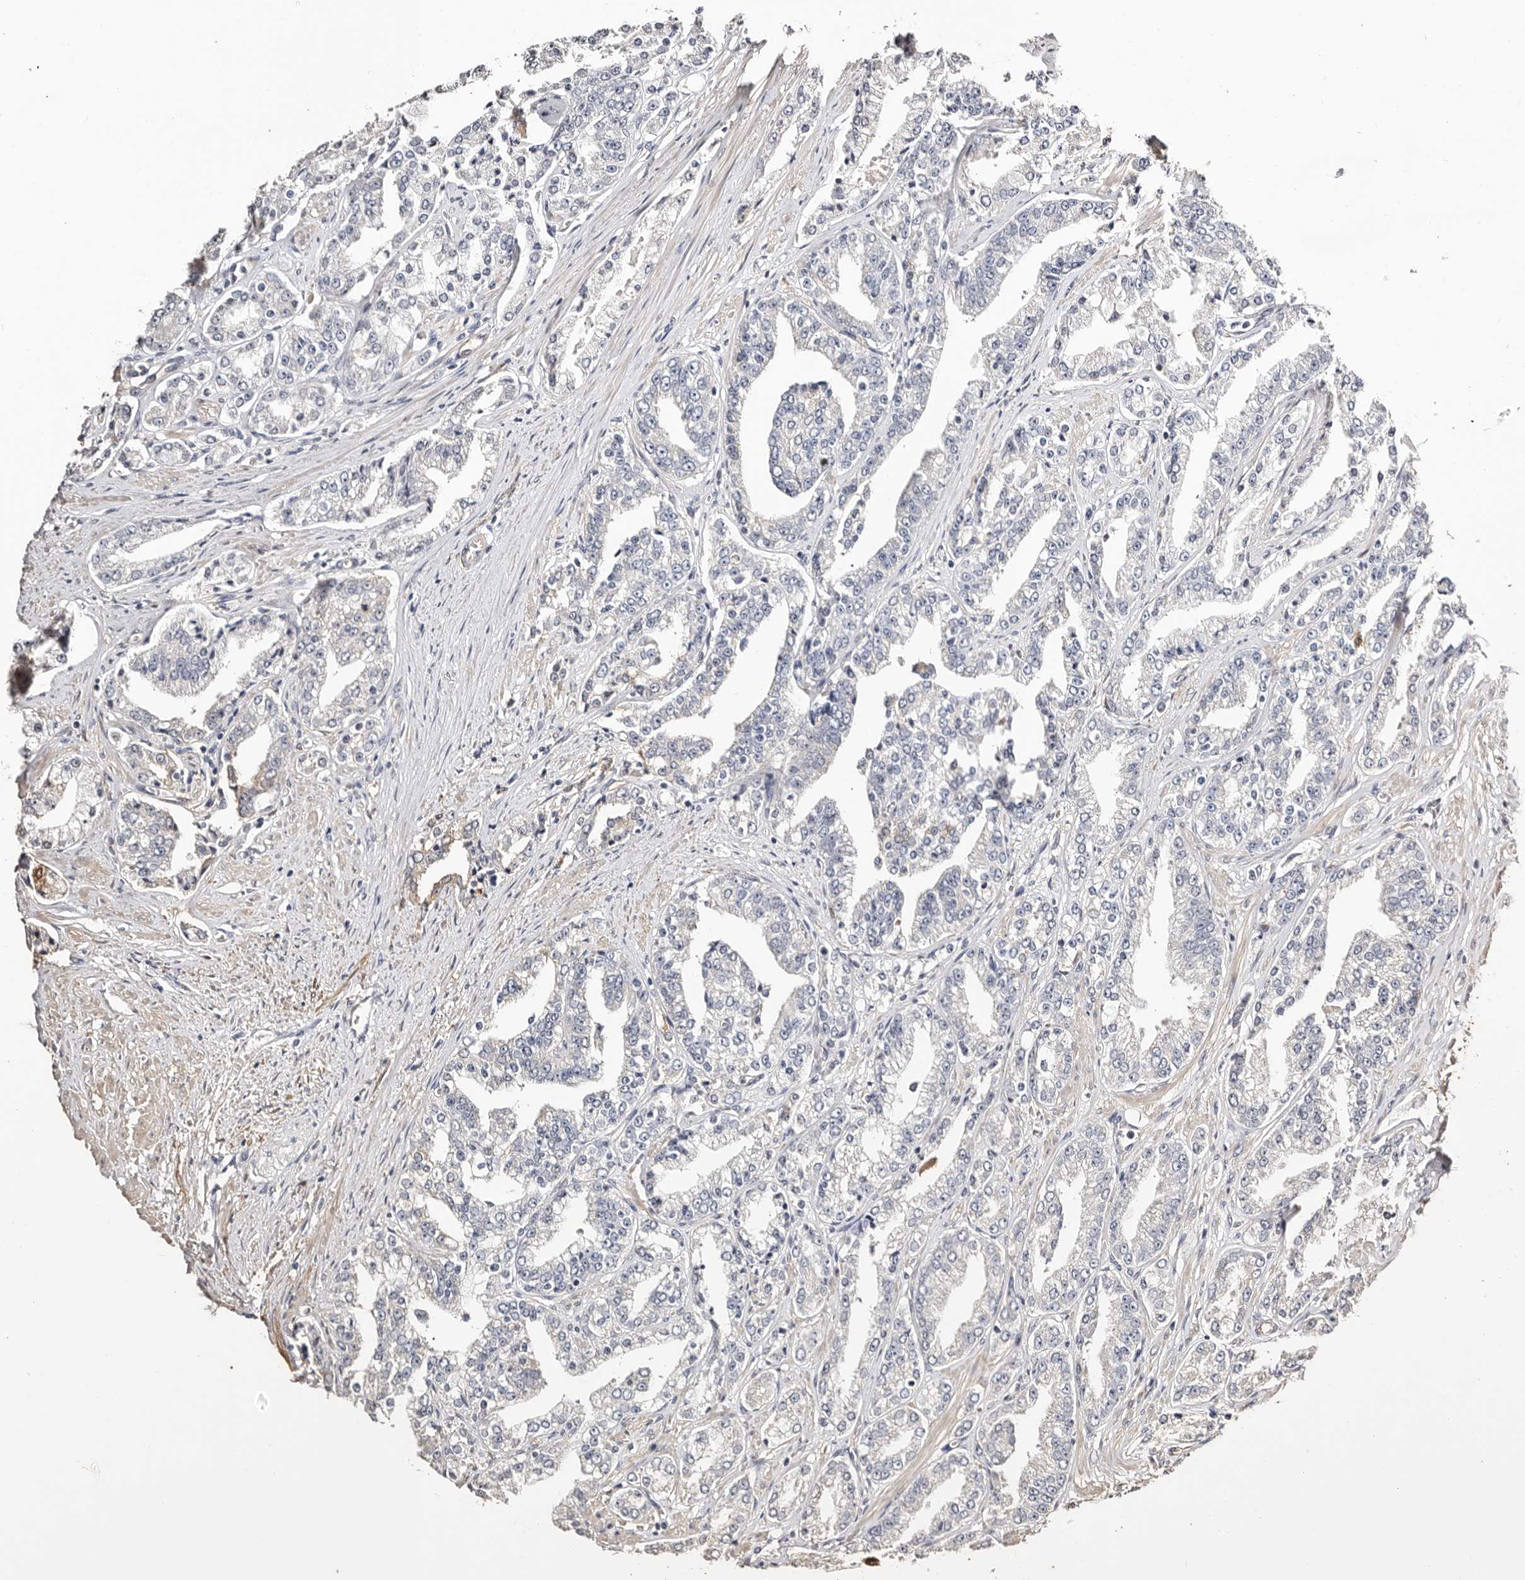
{"staining": {"intensity": "negative", "quantity": "none", "location": "none"}, "tissue": "prostate cancer", "cell_type": "Tumor cells", "image_type": "cancer", "snomed": [{"axis": "morphology", "description": "Adenocarcinoma, High grade"}, {"axis": "topography", "description": "Prostate"}], "caption": "IHC photomicrograph of human prostate adenocarcinoma (high-grade) stained for a protein (brown), which reveals no staining in tumor cells.", "gene": "TGM2", "patient": {"sex": "male", "age": 71}}